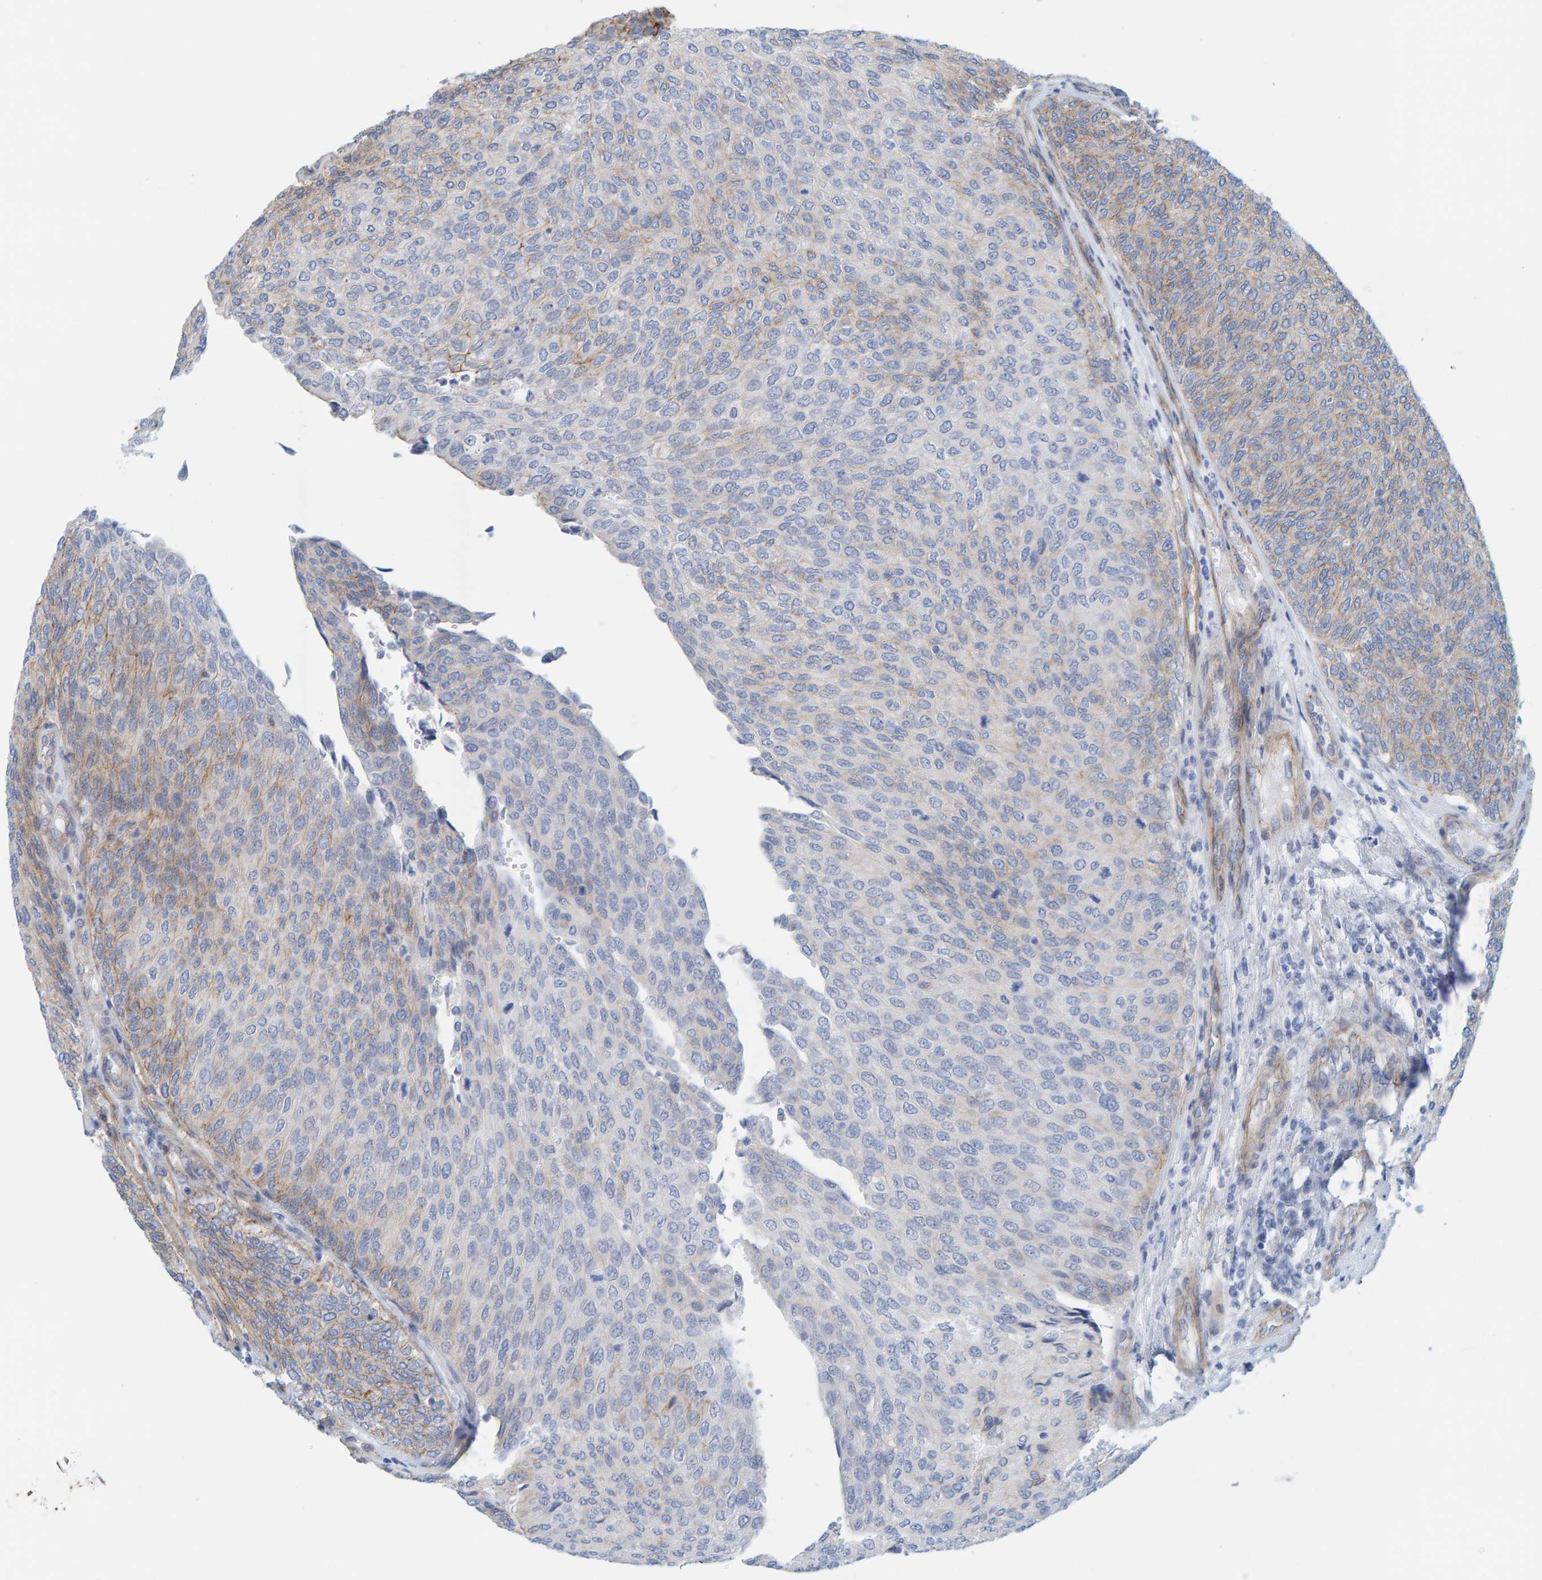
{"staining": {"intensity": "weak", "quantity": "<25%", "location": "cytoplasmic/membranous"}, "tissue": "urothelial cancer", "cell_type": "Tumor cells", "image_type": "cancer", "snomed": [{"axis": "morphology", "description": "Urothelial carcinoma, Low grade"}, {"axis": "topography", "description": "Urinary bladder"}], "caption": "Immunohistochemical staining of low-grade urothelial carcinoma exhibits no significant expression in tumor cells.", "gene": "KRBA2", "patient": {"sex": "female", "age": 79}}